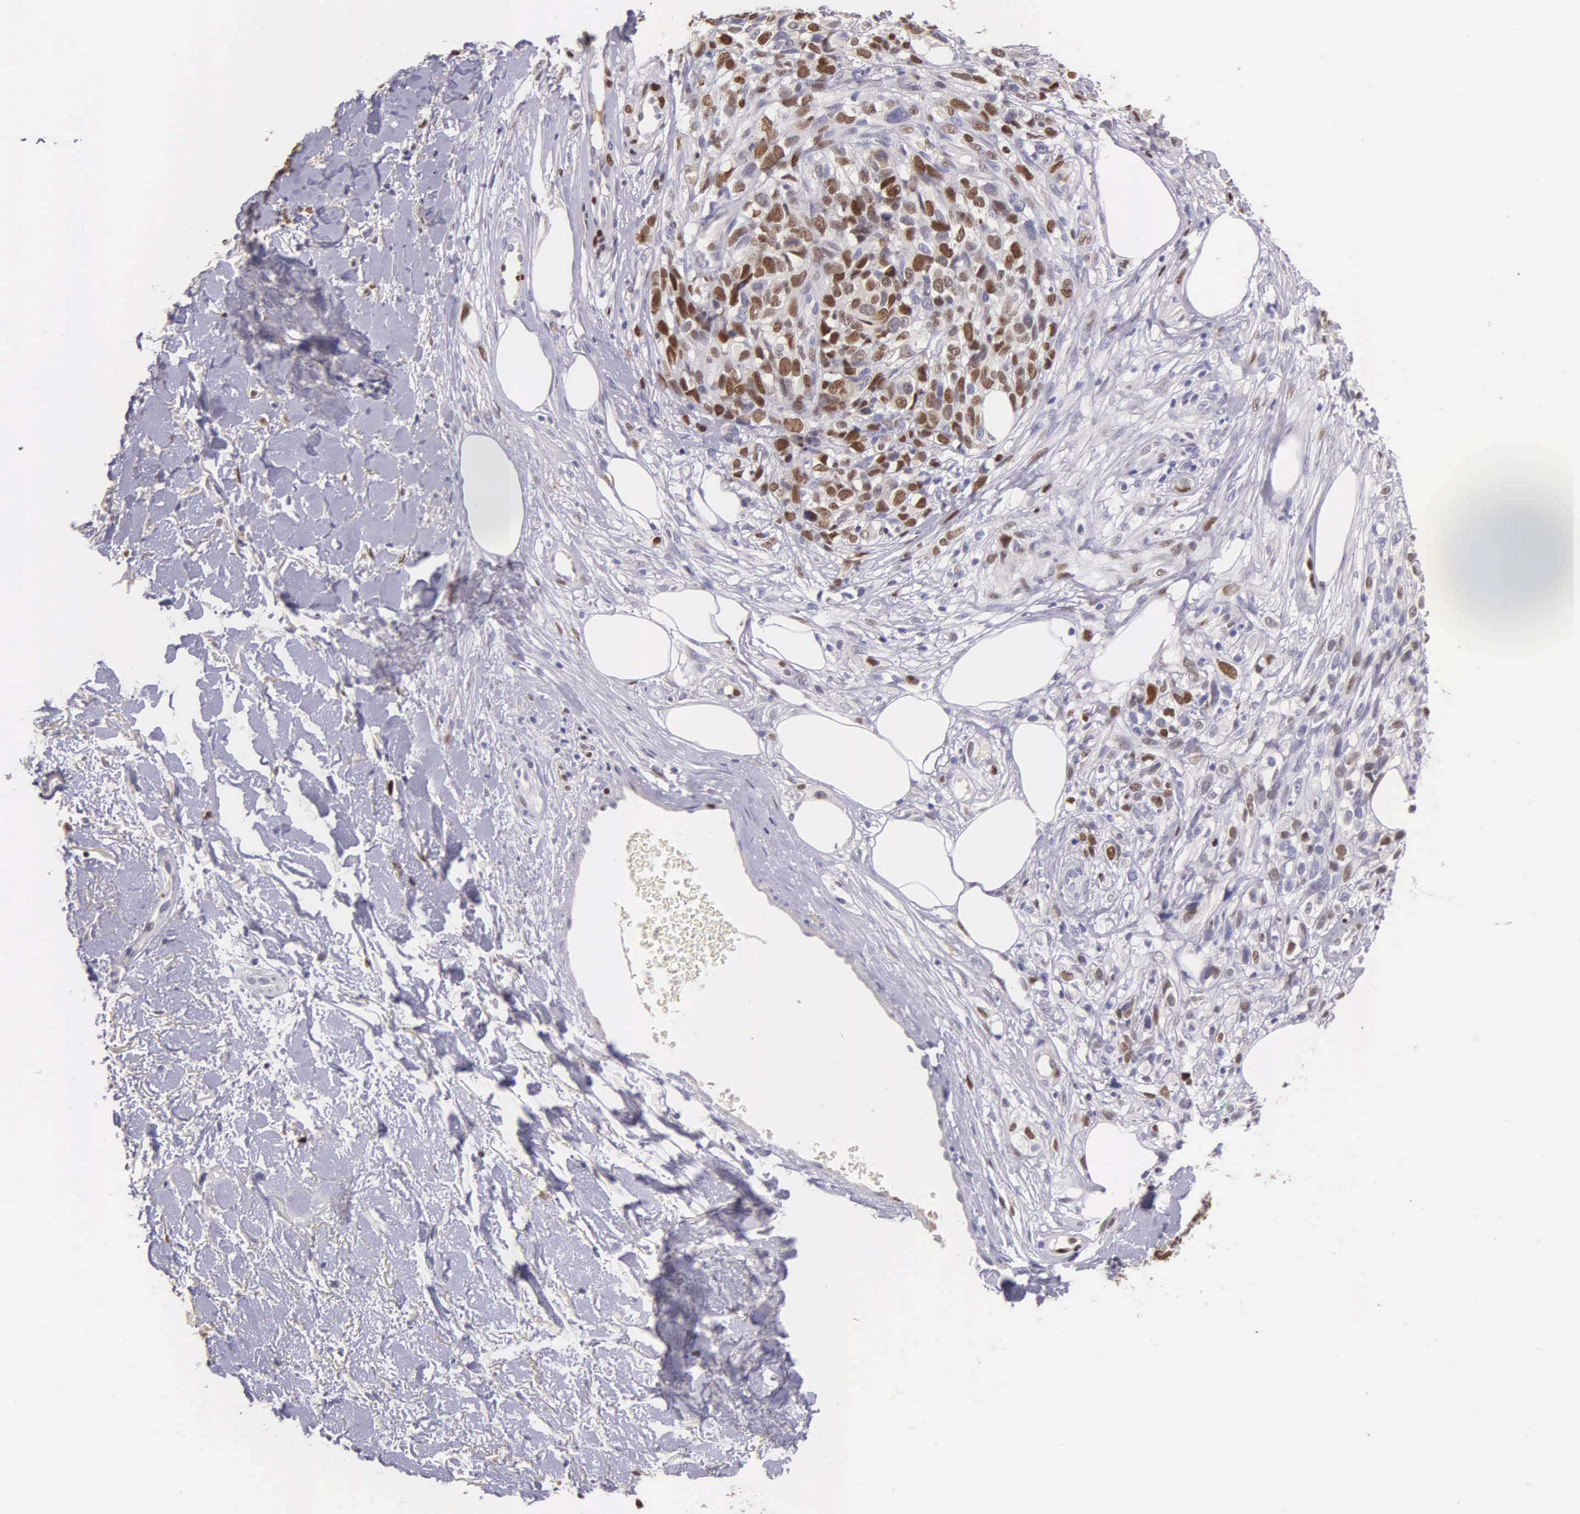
{"staining": {"intensity": "weak", "quantity": "<25%", "location": "nuclear"}, "tissue": "melanoma", "cell_type": "Tumor cells", "image_type": "cancer", "snomed": [{"axis": "morphology", "description": "Malignant melanoma, NOS"}, {"axis": "topography", "description": "Skin"}], "caption": "Immunohistochemistry micrograph of malignant melanoma stained for a protein (brown), which reveals no positivity in tumor cells.", "gene": "MCM5", "patient": {"sex": "female", "age": 85}}